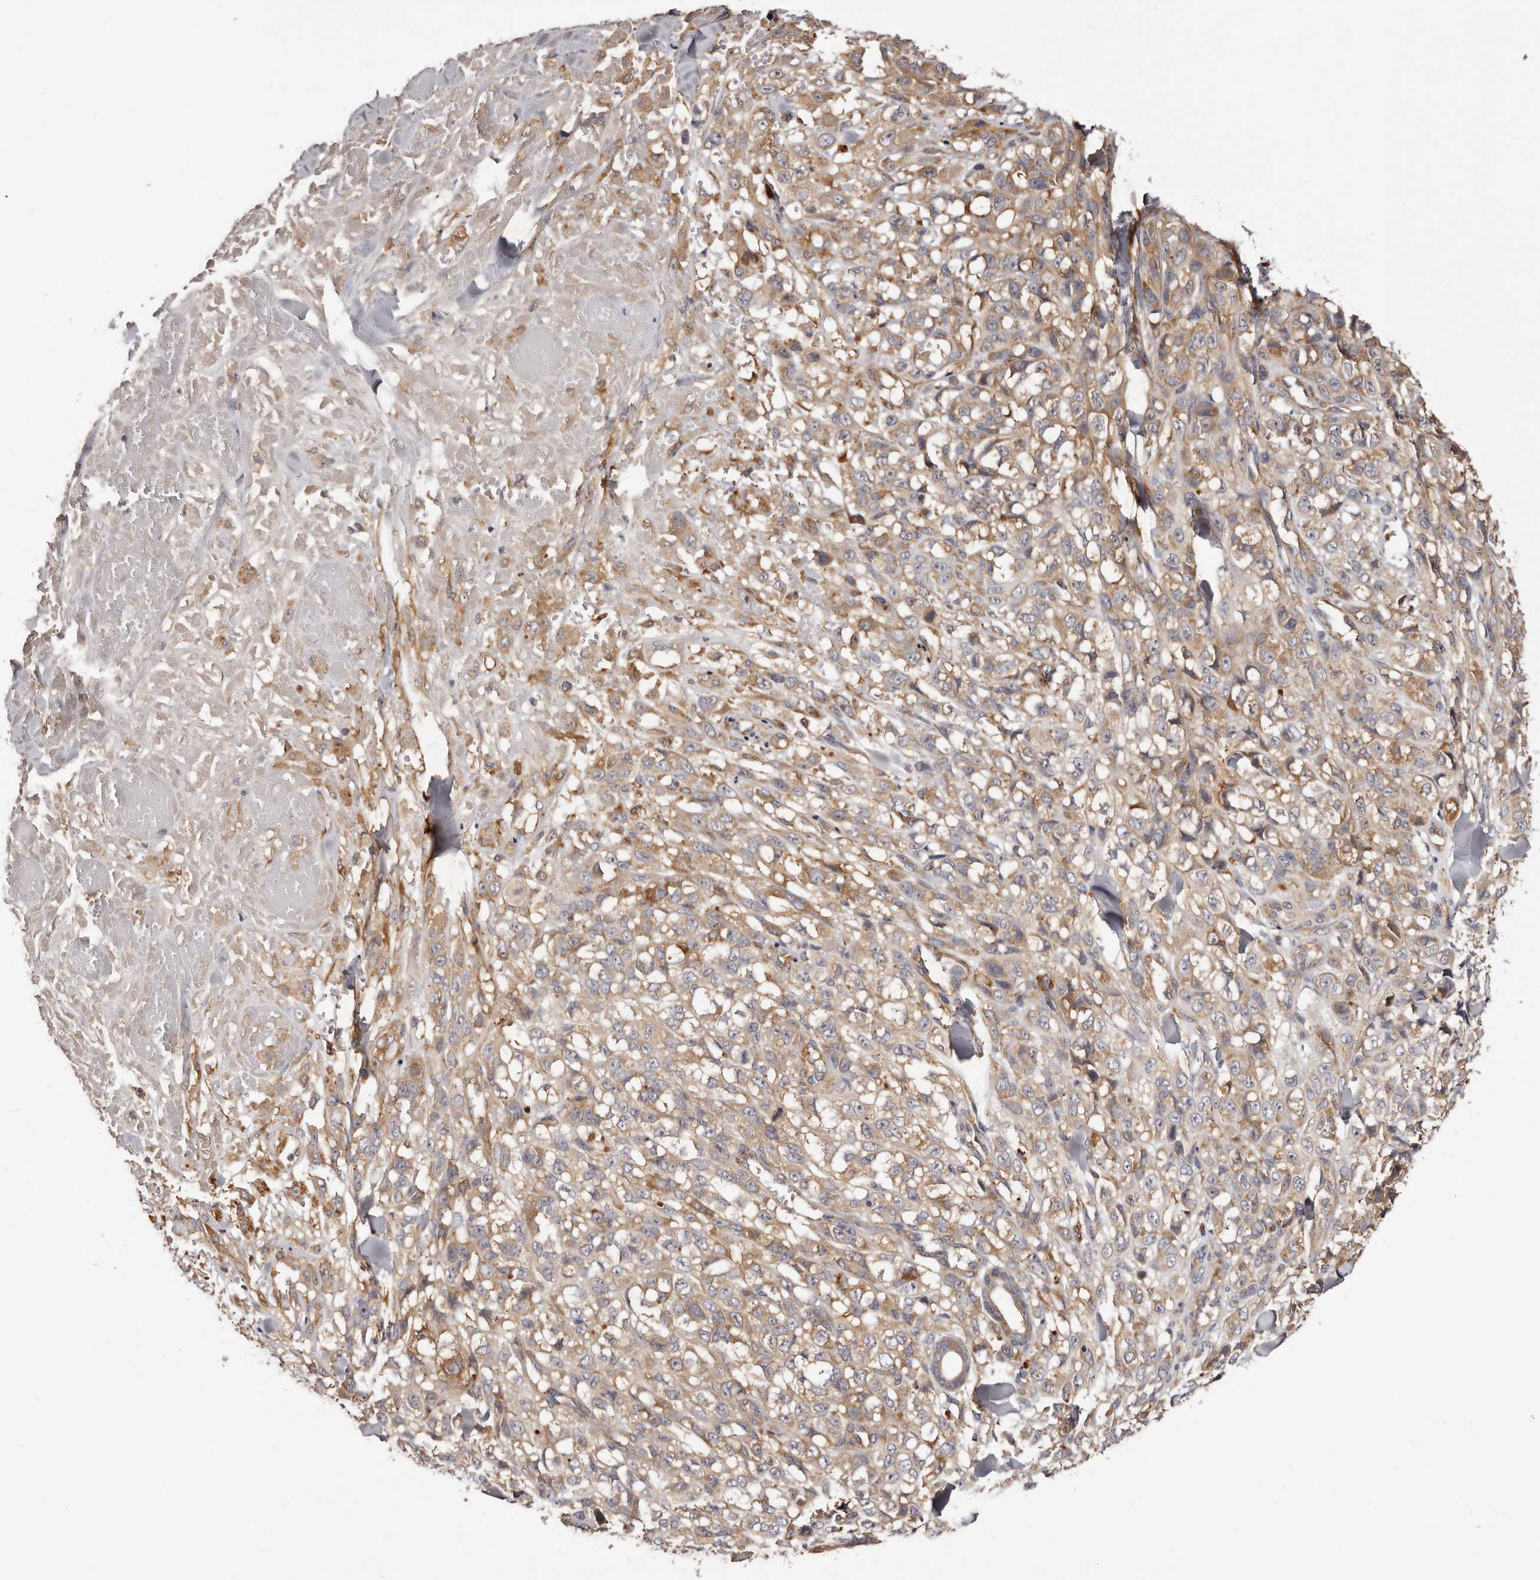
{"staining": {"intensity": "weak", "quantity": ">75%", "location": "cytoplasmic/membranous"}, "tissue": "melanoma", "cell_type": "Tumor cells", "image_type": "cancer", "snomed": [{"axis": "morphology", "description": "Malignant melanoma, Metastatic site"}, {"axis": "topography", "description": "Skin"}], "caption": "Malignant melanoma (metastatic site) stained with a protein marker reveals weak staining in tumor cells.", "gene": "LTV1", "patient": {"sex": "female", "age": 72}}